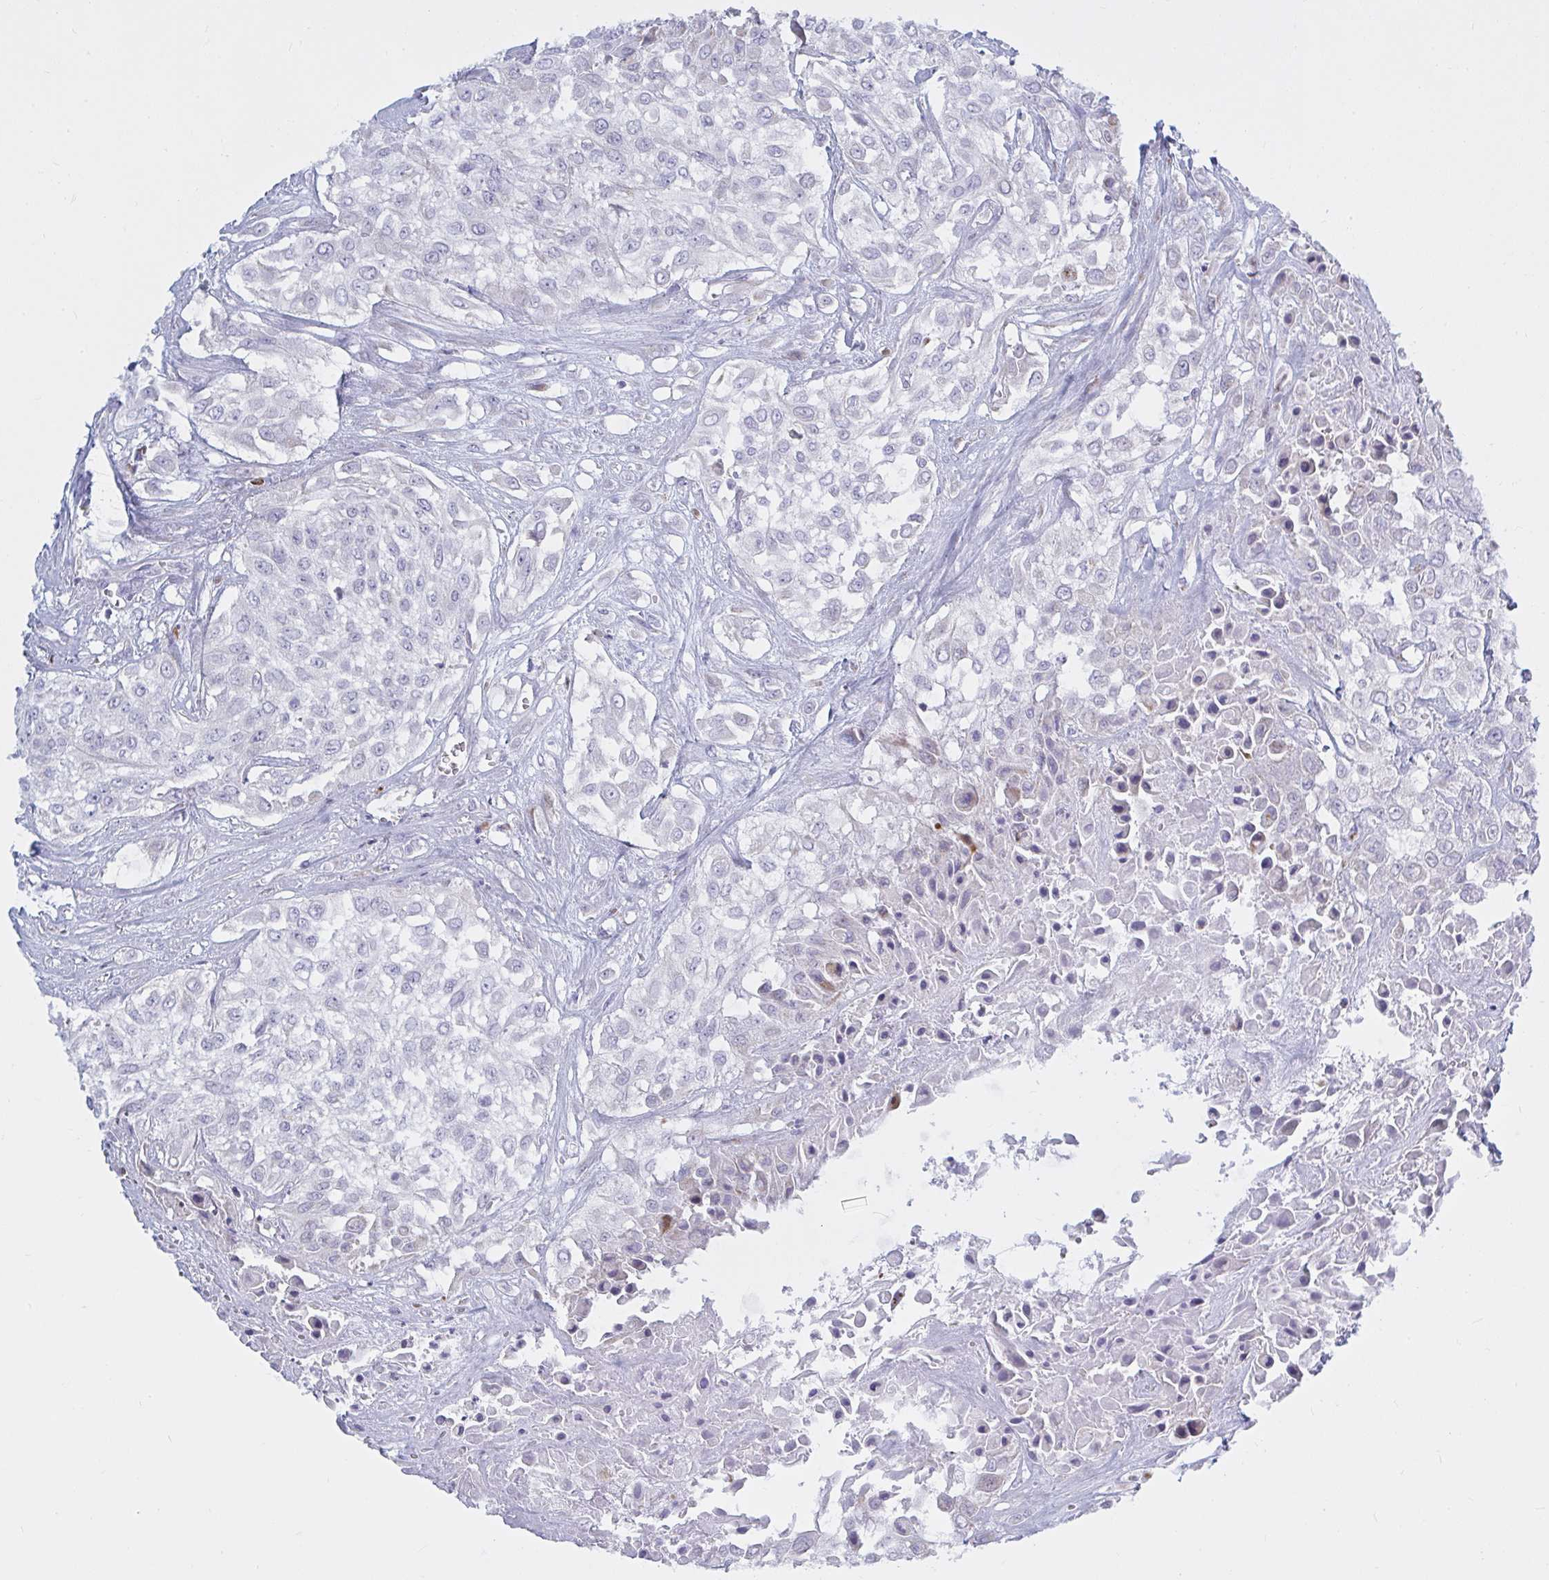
{"staining": {"intensity": "negative", "quantity": "none", "location": "none"}, "tissue": "urothelial cancer", "cell_type": "Tumor cells", "image_type": "cancer", "snomed": [{"axis": "morphology", "description": "Urothelial carcinoma, High grade"}, {"axis": "topography", "description": "Urinary bladder"}], "caption": "A histopathology image of high-grade urothelial carcinoma stained for a protein shows no brown staining in tumor cells.", "gene": "ATG9A", "patient": {"sex": "male", "age": 57}}